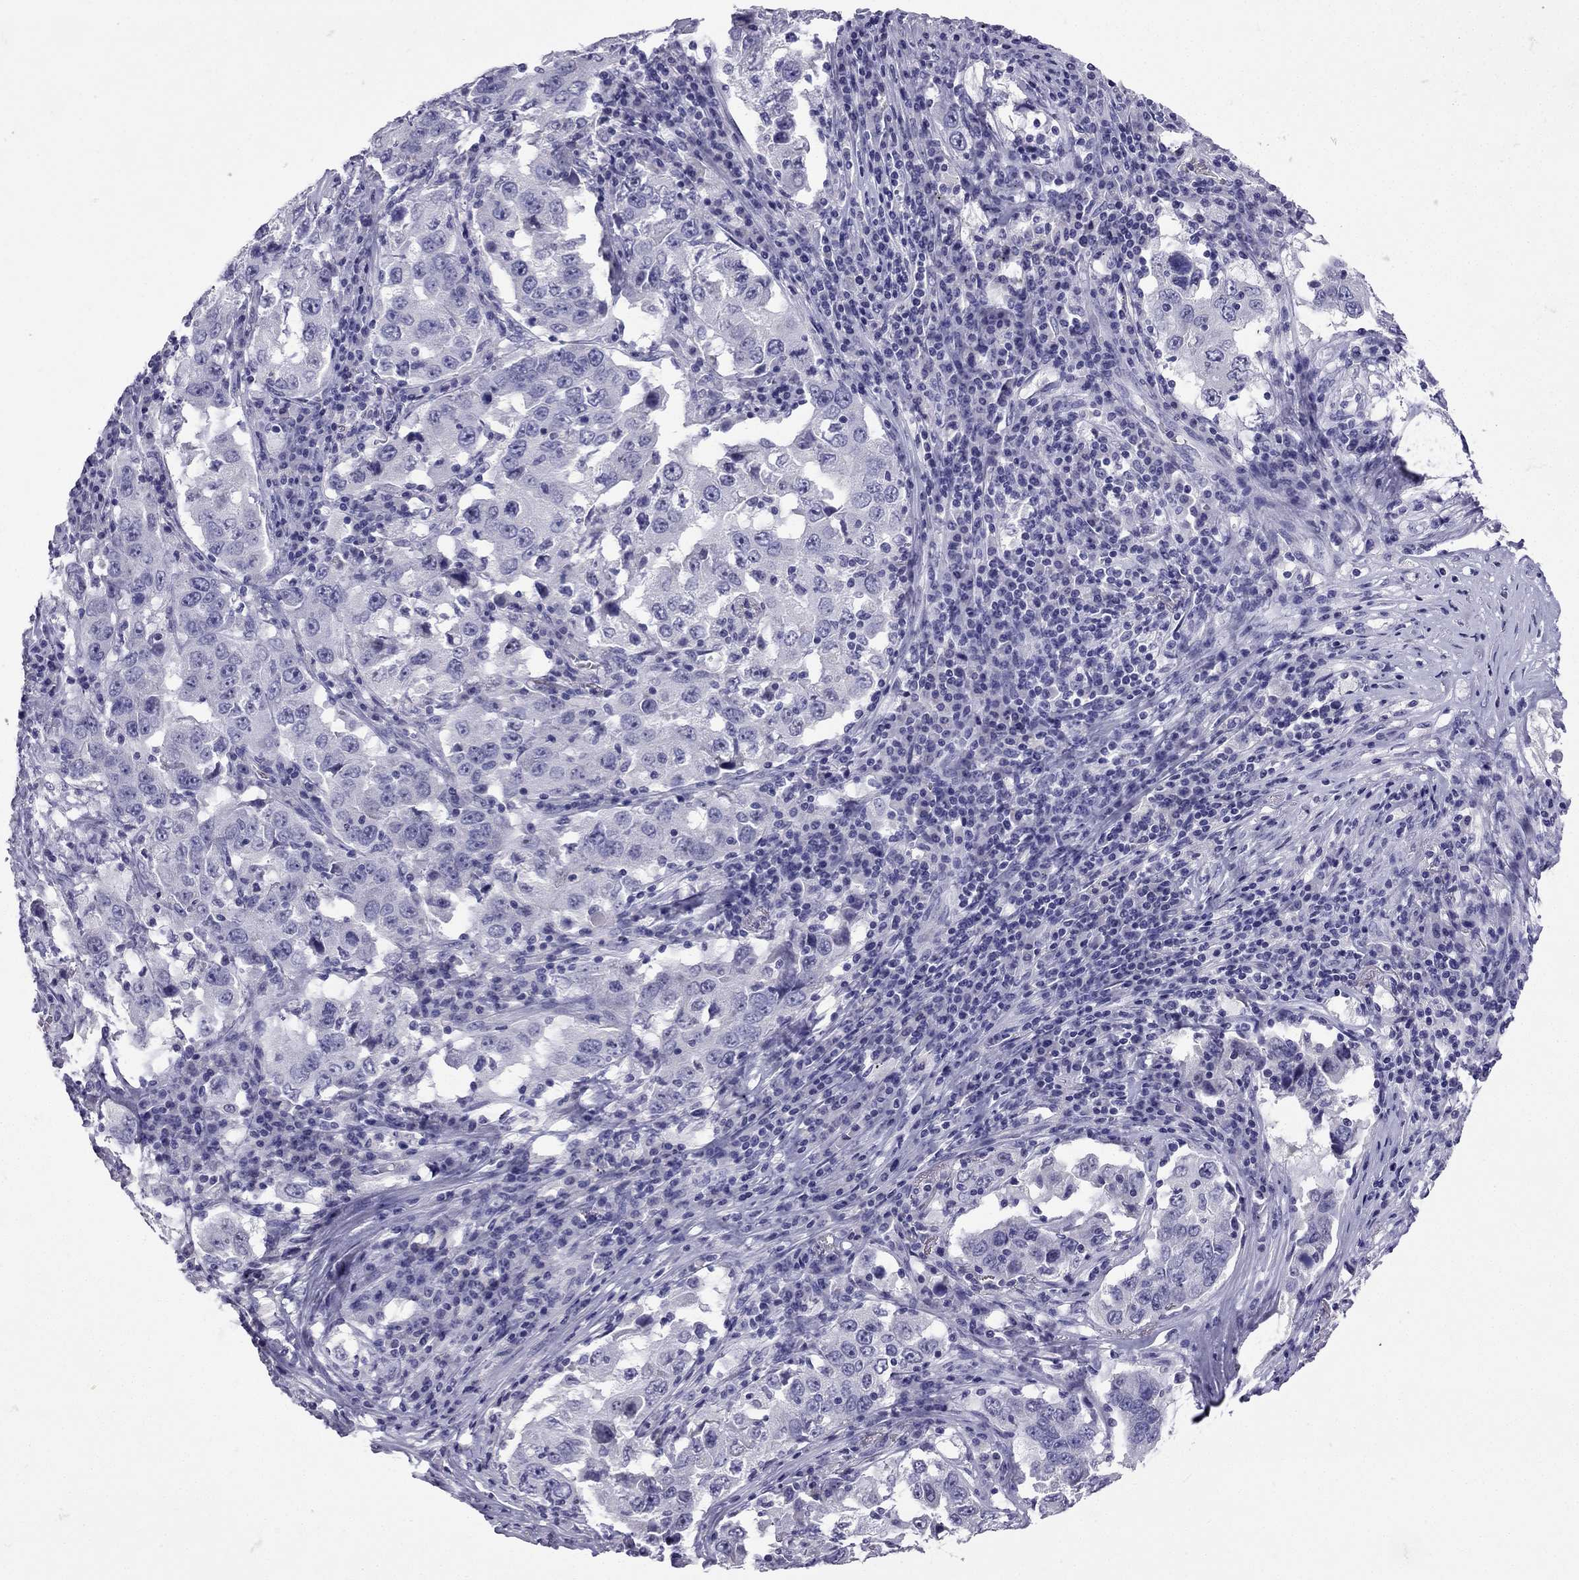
{"staining": {"intensity": "negative", "quantity": "none", "location": "none"}, "tissue": "lung cancer", "cell_type": "Tumor cells", "image_type": "cancer", "snomed": [{"axis": "morphology", "description": "Adenocarcinoma, NOS"}, {"axis": "topography", "description": "Lung"}], "caption": "There is no significant positivity in tumor cells of adenocarcinoma (lung).", "gene": "NPTX1", "patient": {"sex": "male", "age": 73}}